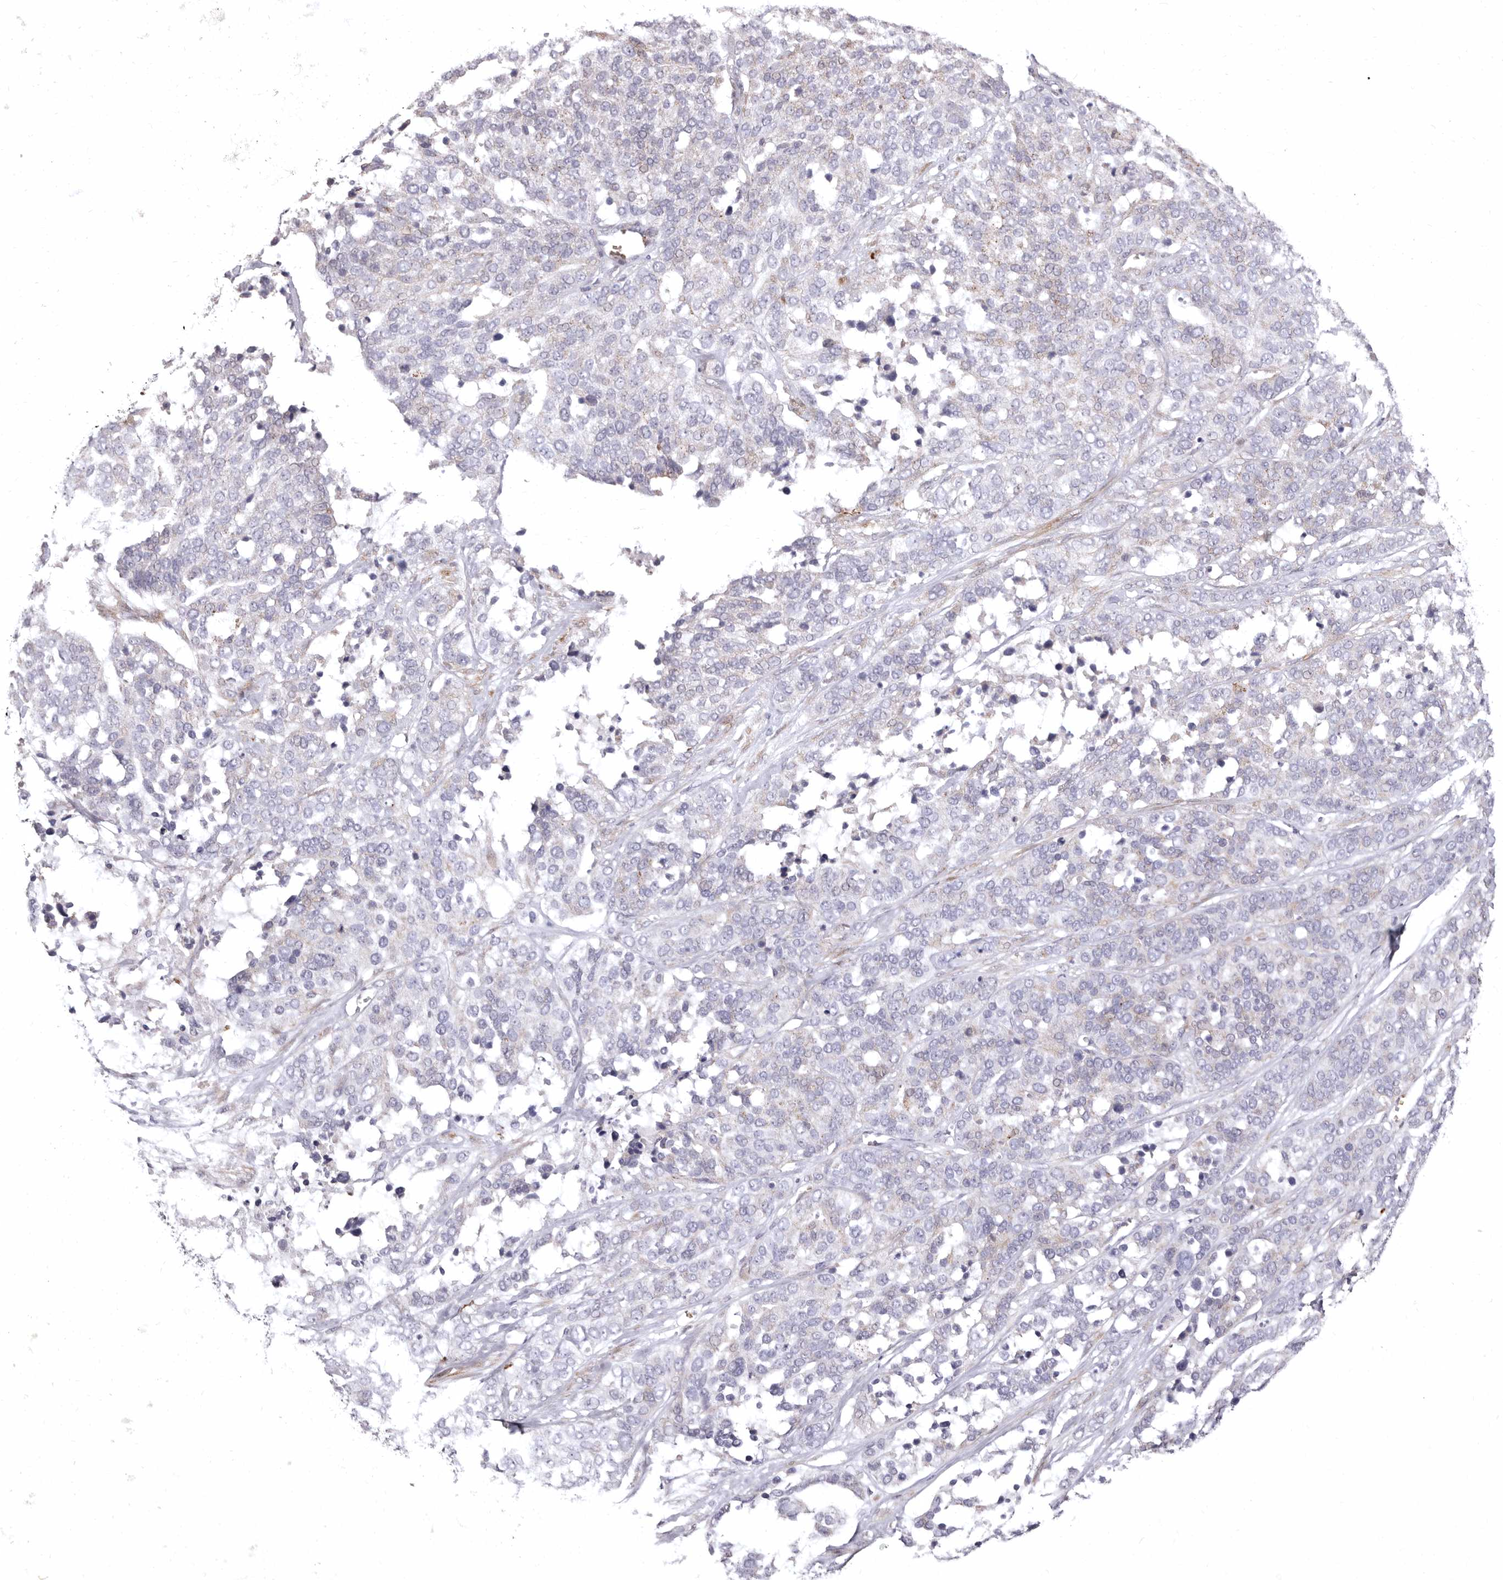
{"staining": {"intensity": "negative", "quantity": "none", "location": "none"}, "tissue": "ovarian cancer", "cell_type": "Tumor cells", "image_type": "cancer", "snomed": [{"axis": "morphology", "description": "Cystadenocarcinoma, serous, NOS"}, {"axis": "topography", "description": "Ovary"}], "caption": "An image of serous cystadenocarcinoma (ovarian) stained for a protein exhibits no brown staining in tumor cells. The staining is performed using DAB brown chromogen with nuclei counter-stained in using hematoxylin.", "gene": "AIDA", "patient": {"sex": "female", "age": 44}}